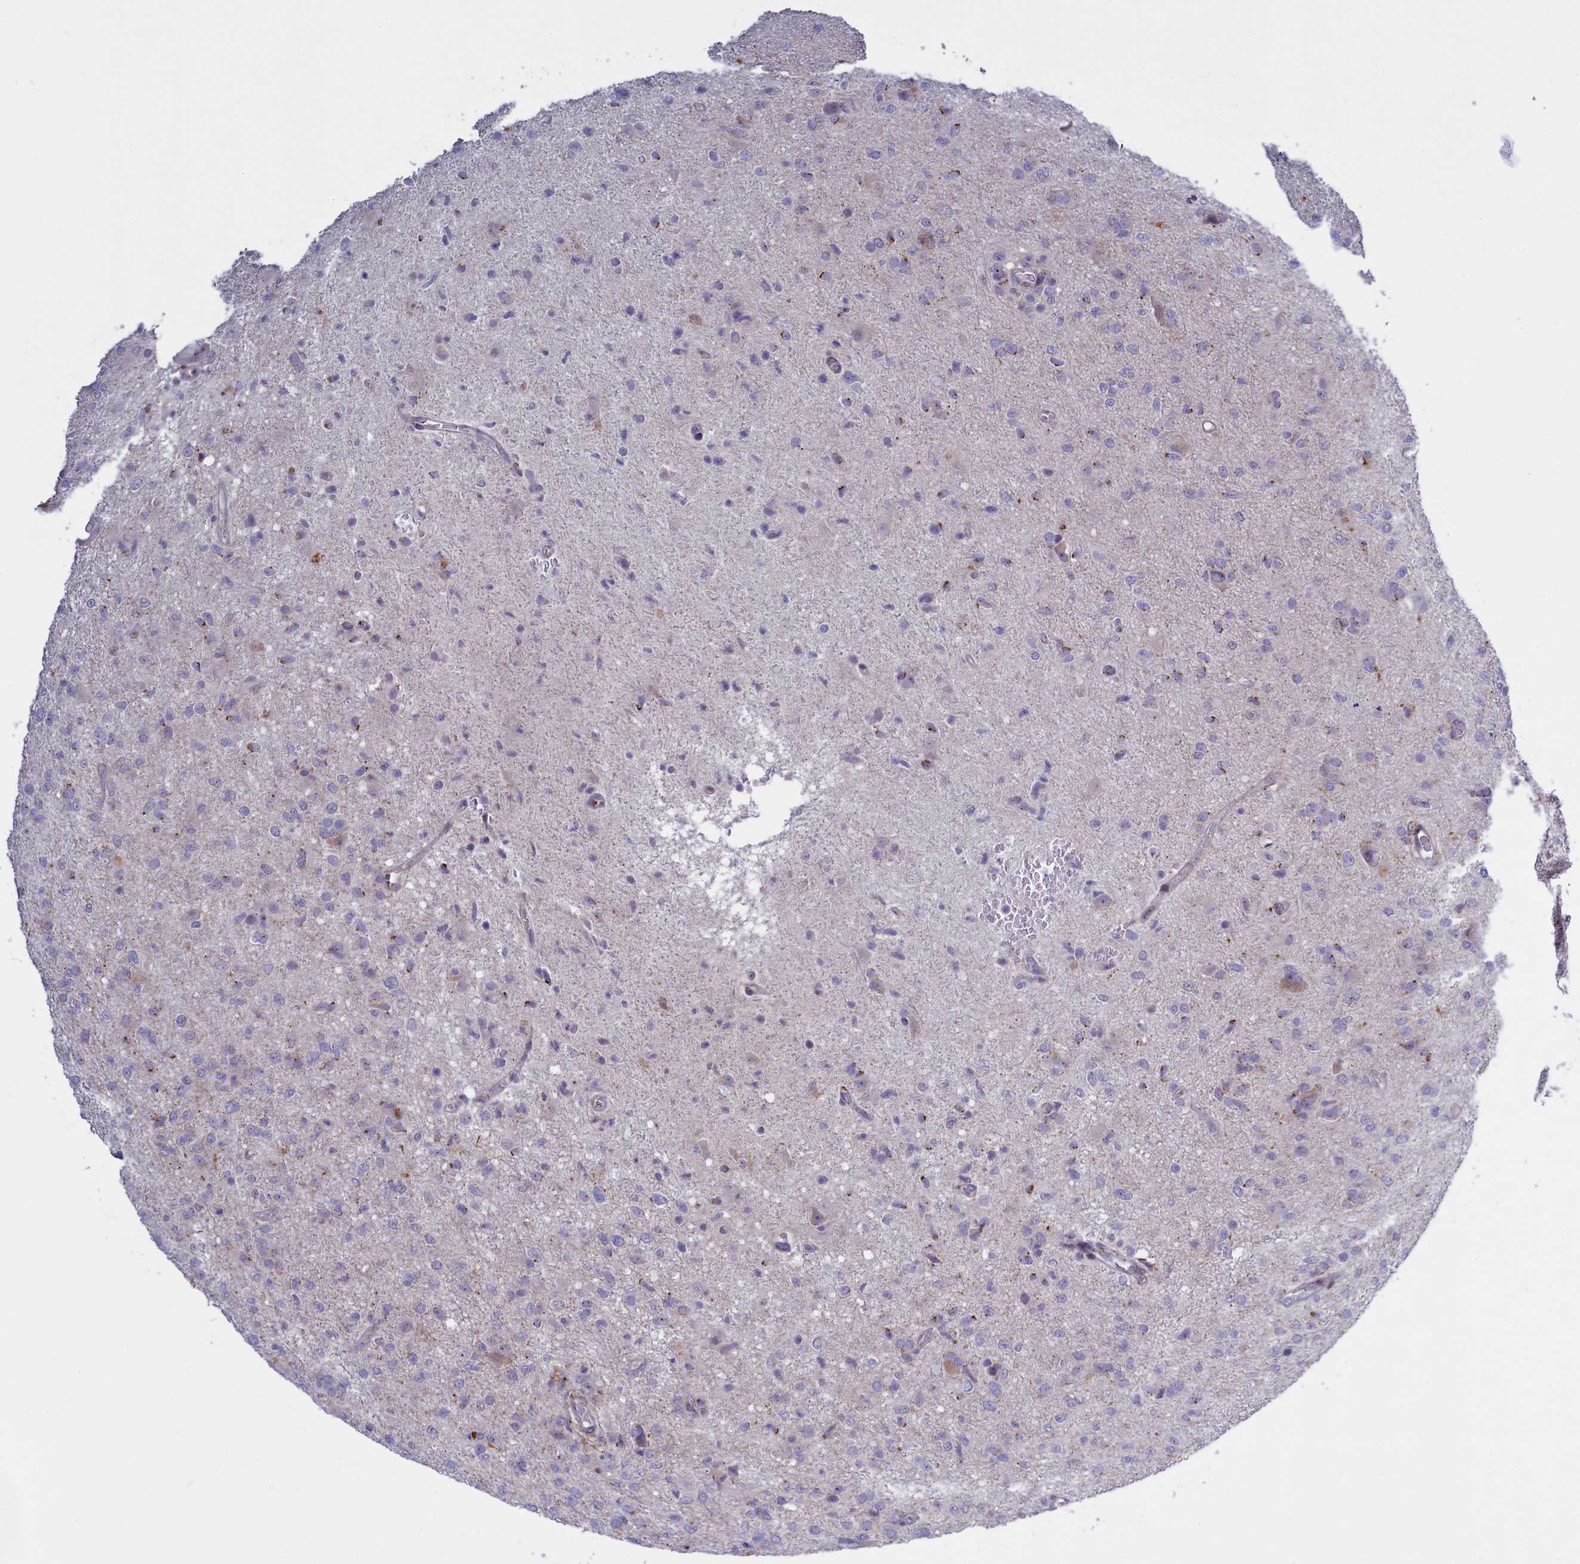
{"staining": {"intensity": "negative", "quantity": "none", "location": "none"}, "tissue": "glioma", "cell_type": "Tumor cells", "image_type": "cancer", "snomed": [{"axis": "morphology", "description": "Glioma, malignant, High grade"}, {"axis": "topography", "description": "Brain"}], "caption": "DAB immunohistochemical staining of high-grade glioma (malignant) displays no significant expression in tumor cells.", "gene": "HYKK", "patient": {"sex": "female", "age": 57}}